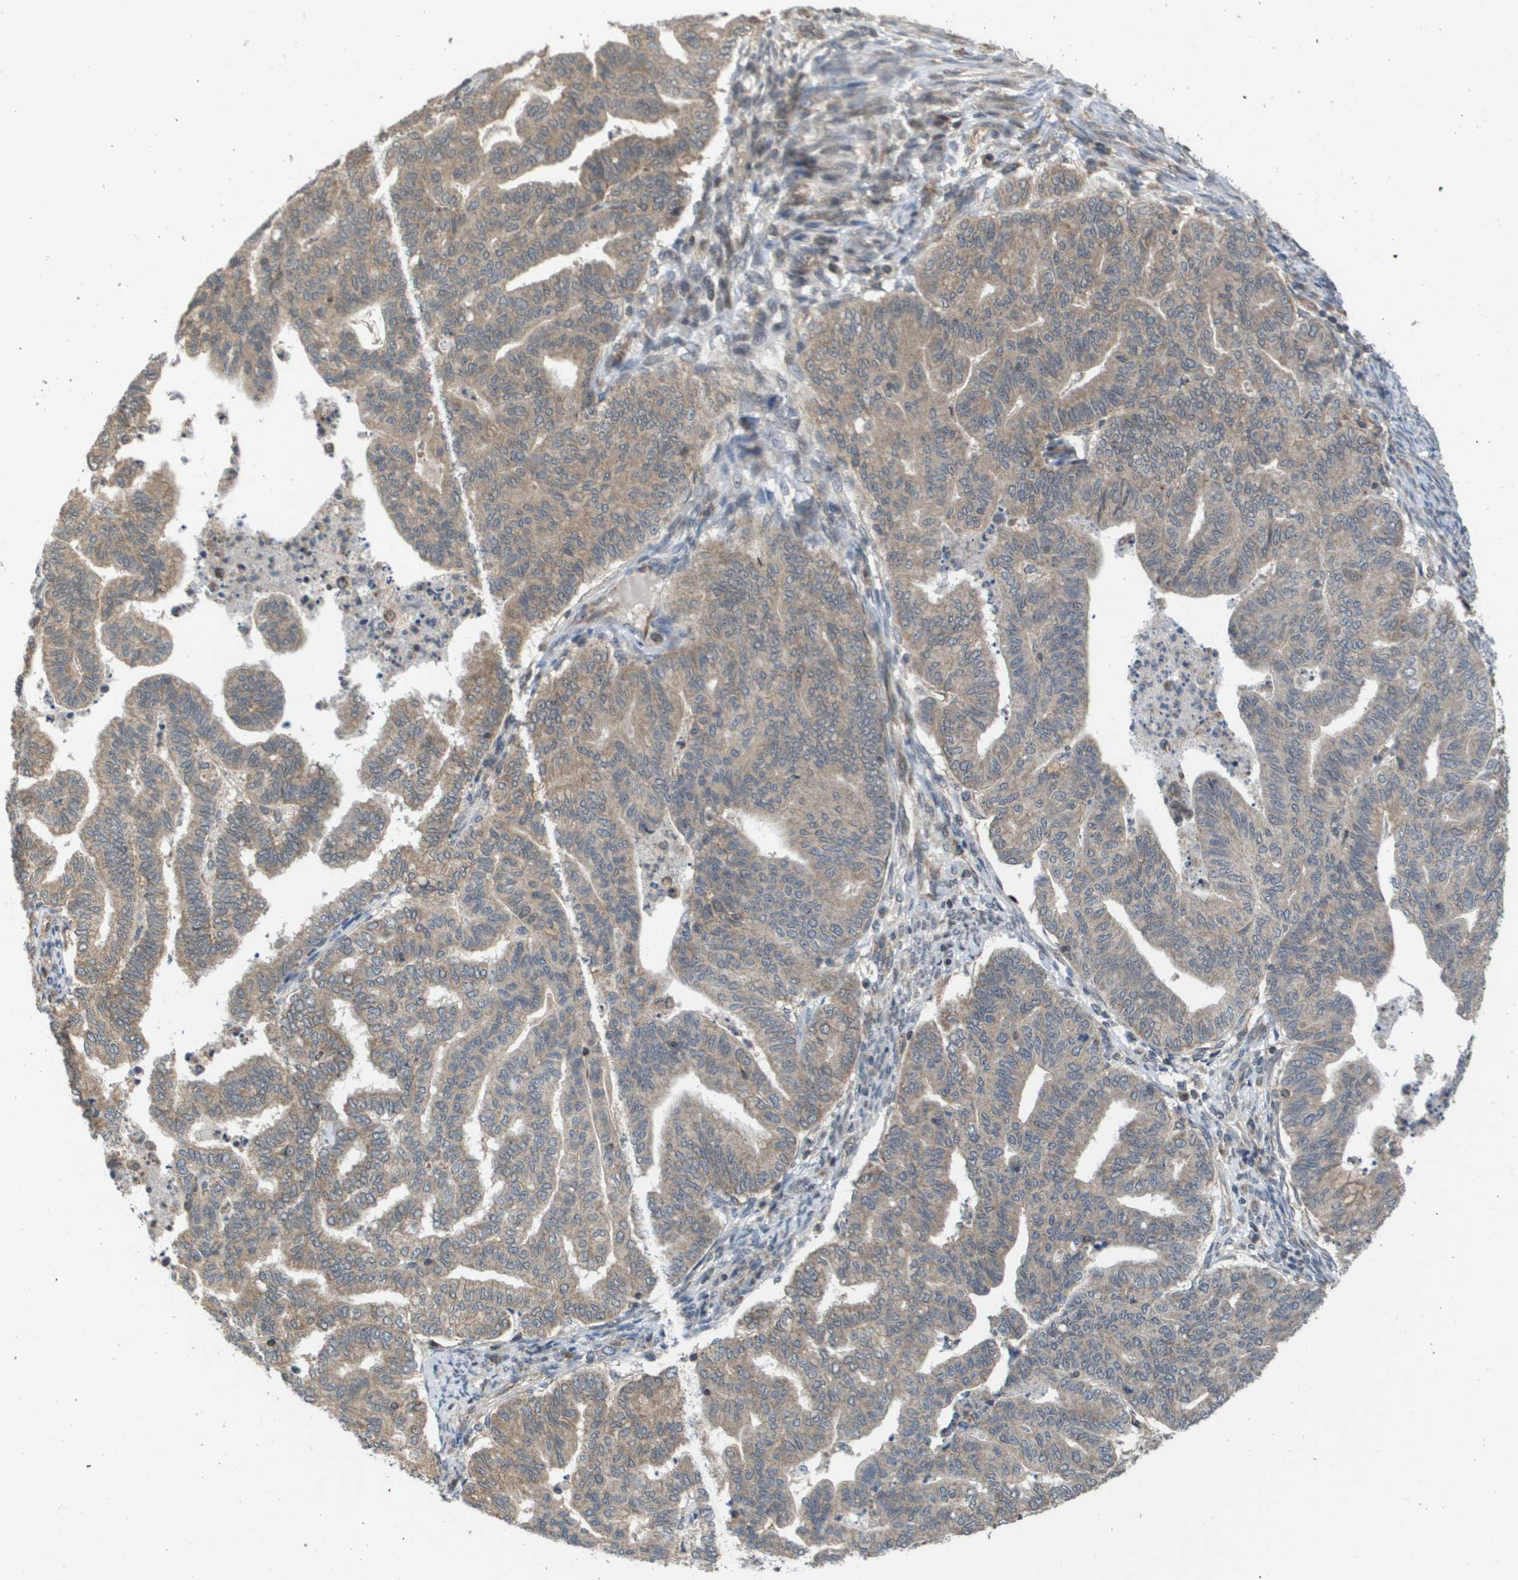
{"staining": {"intensity": "weak", "quantity": ">75%", "location": "cytoplasmic/membranous"}, "tissue": "endometrial cancer", "cell_type": "Tumor cells", "image_type": "cancer", "snomed": [{"axis": "morphology", "description": "Adenocarcinoma, NOS"}, {"axis": "topography", "description": "Endometrium"}], "caption": "The image demonstrates immunohistochemical staining of adenocarcinoma (endometrial). There is weak cytoplasmic/membranous staining is present in about >75% of tumor cells.", "gene": "RBM38", "patient": {"sex": "female", "age": 79}}